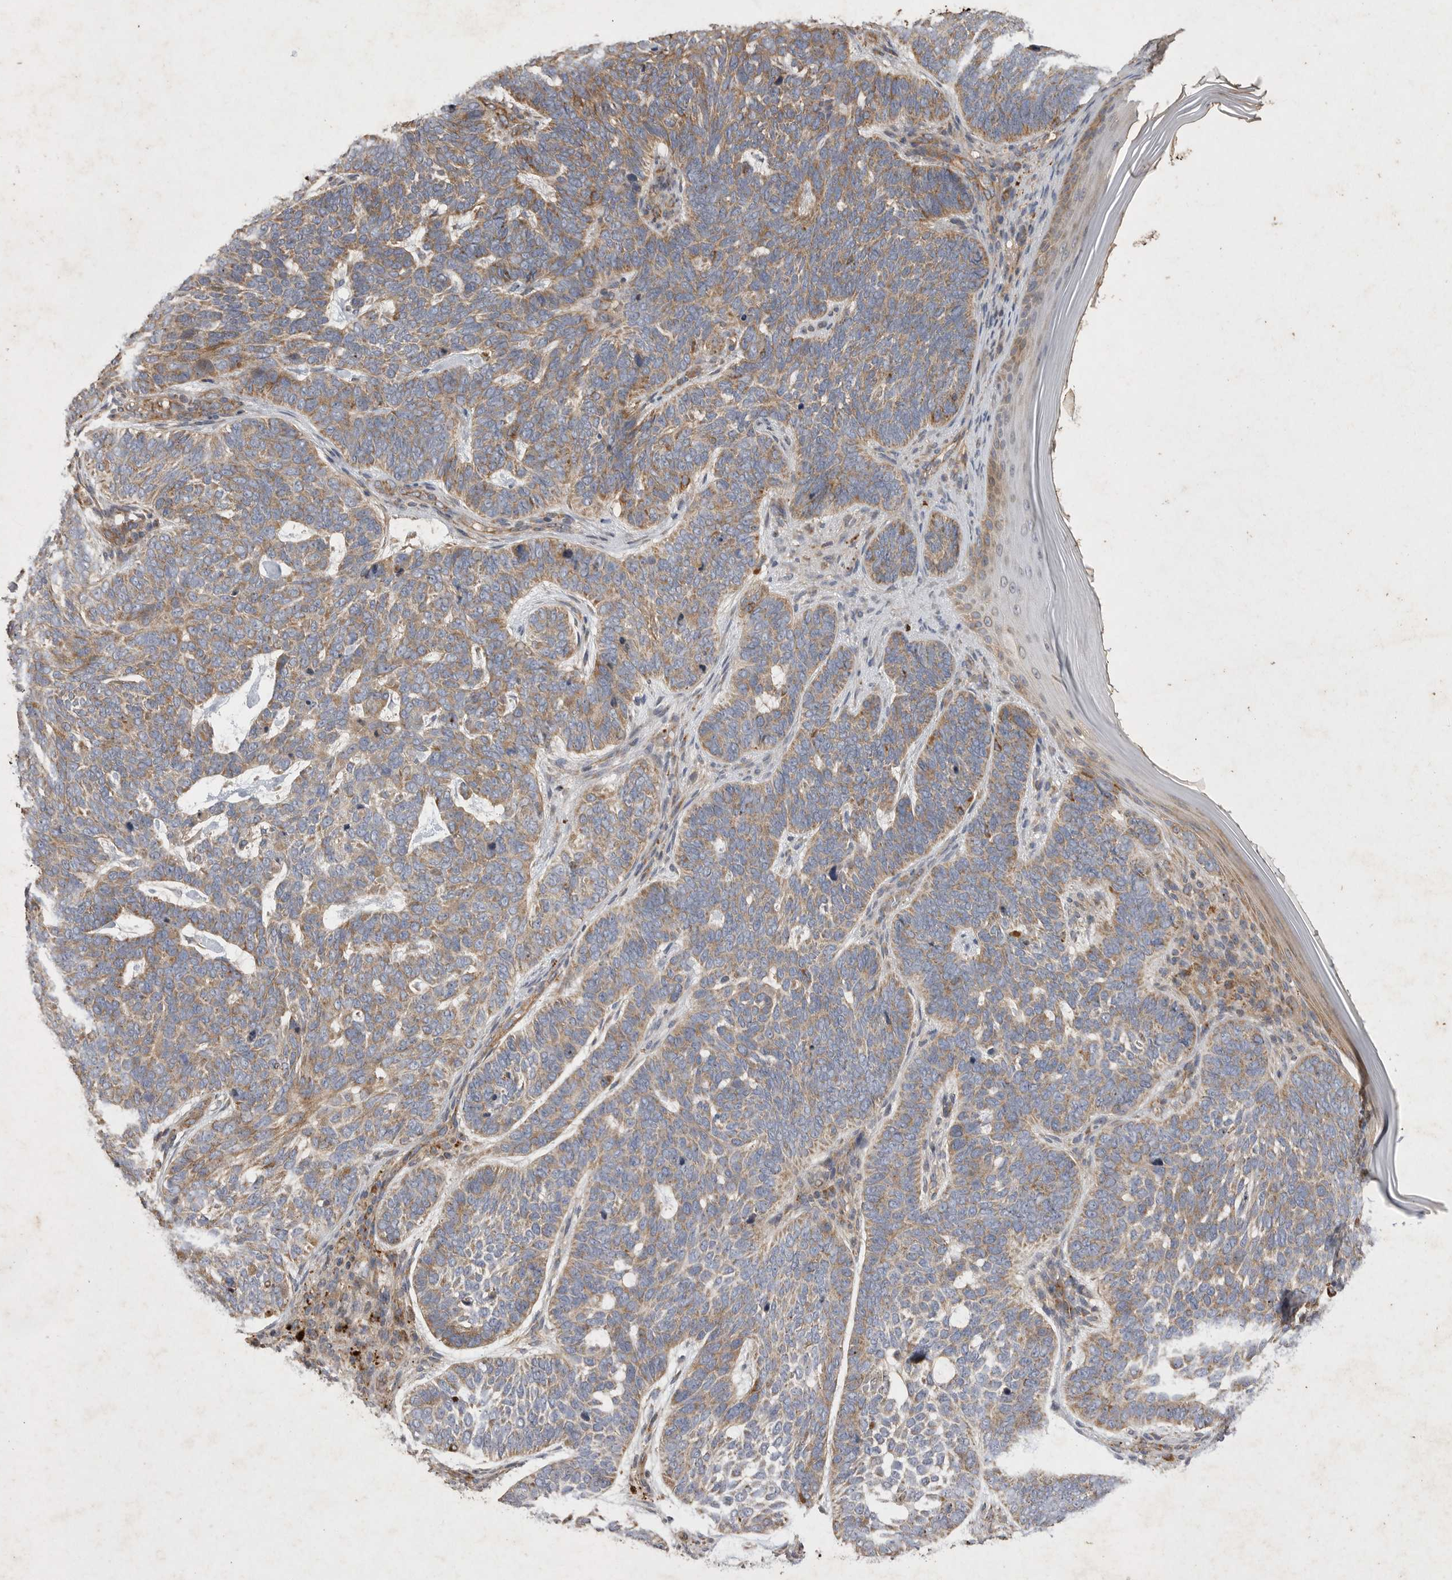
{"staining": {"intensity": "moderate", "quantity": ">75%", "location": "cytoplasmic/membranous"}, "tissue": "skin cancer", "cell_type": "Tumor cells", "image_type": "cancer", "snomed": [{"axis": "morphology", "description": "Basal cell carcinoma"}, {"axis": "topography", "description": "Skin"}], "caption": "Protein expression analysis of skin cancer displays moderate cytoplasmic/membranous expression in about >75% of tumor cells.", "gene": "MRPL41", "patient": {"sex": "female", "age": 85}}